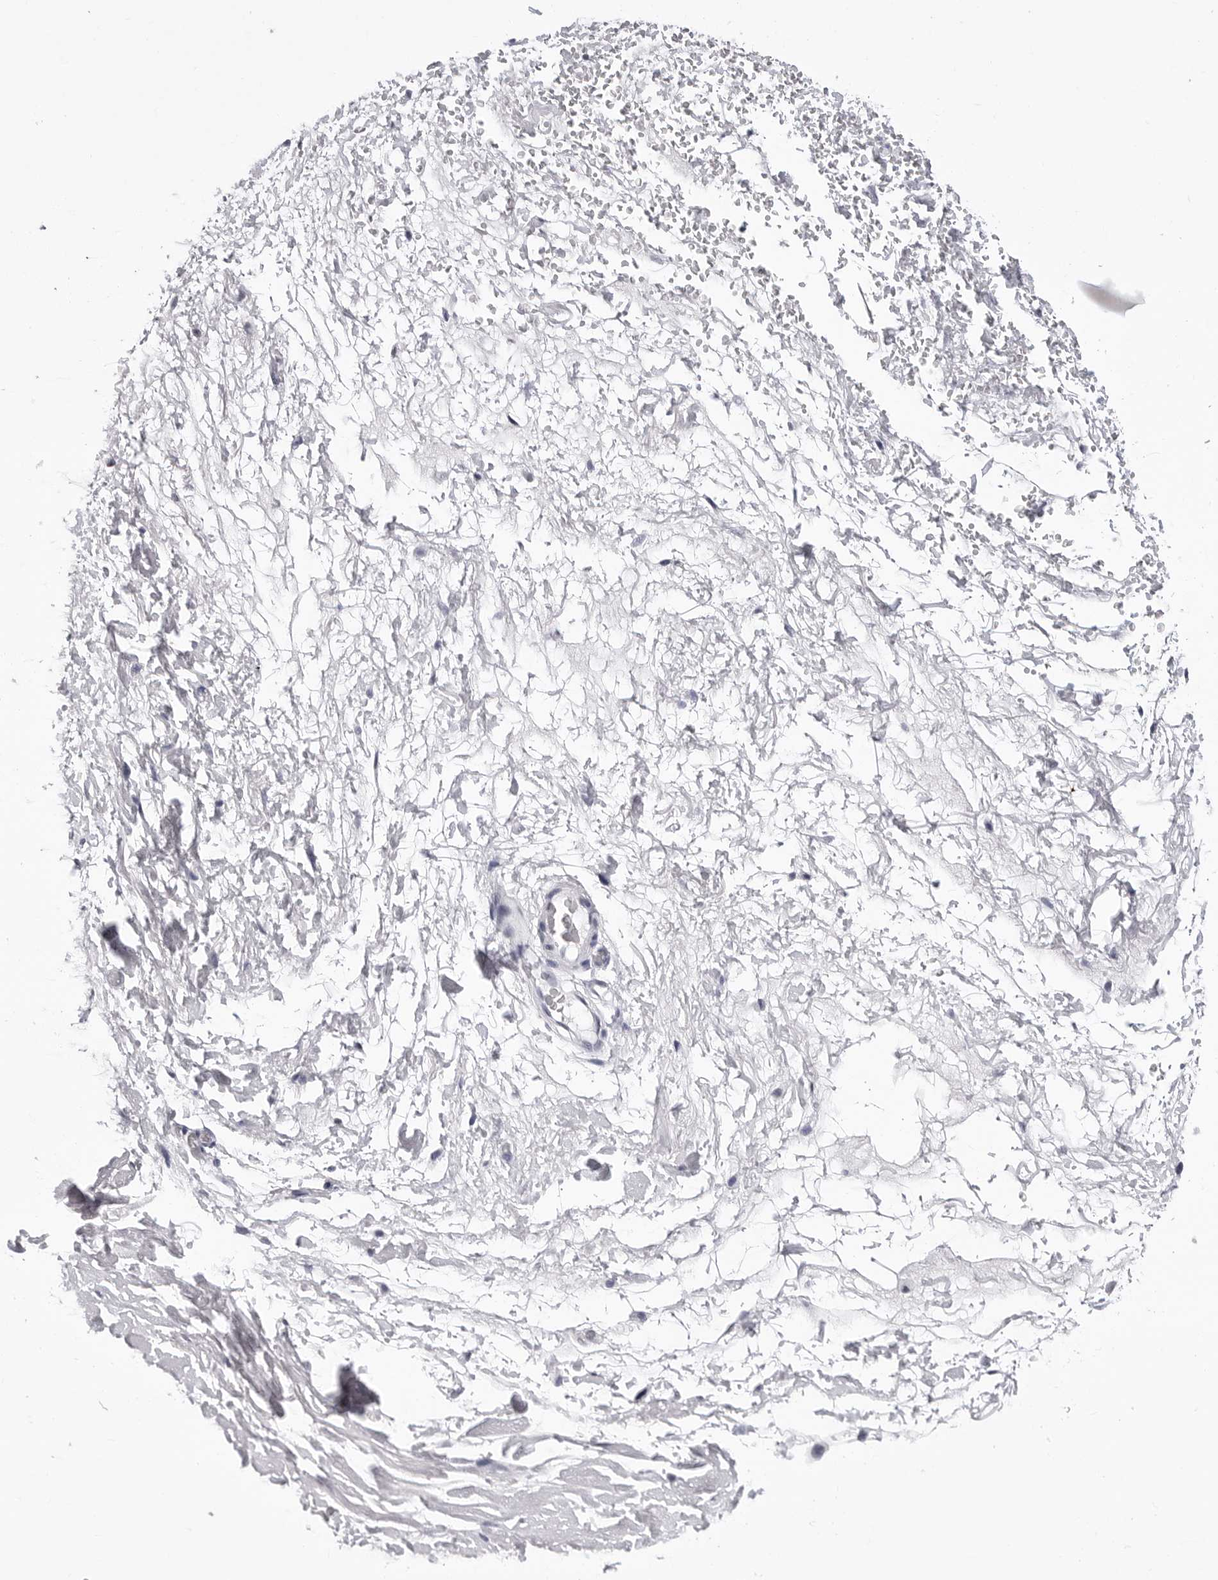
{"staining": {"intensity": "negative", "quantity": "none", "location": "none"}, "tissue": "adipose tissue", "cell_type": "Adipocytes", "image_type": "normal", "snomed": [{"axis": "morphology", "description": "Normal tissue, NOS"}, {"axis": "morphology", "description": "Adenocarcinoma, NOS"}, {"axis": "topography", "description": "Esophagus"}], "caption": "Immunohistochemistry image of normal adipose tissue: human adipose tissue stained with DAB displays no significant protein positivity in adipocytes. Nuclei are stained in blue.", "gene": "SF3B4", "patient": {"sex": "male", "age": 62}}